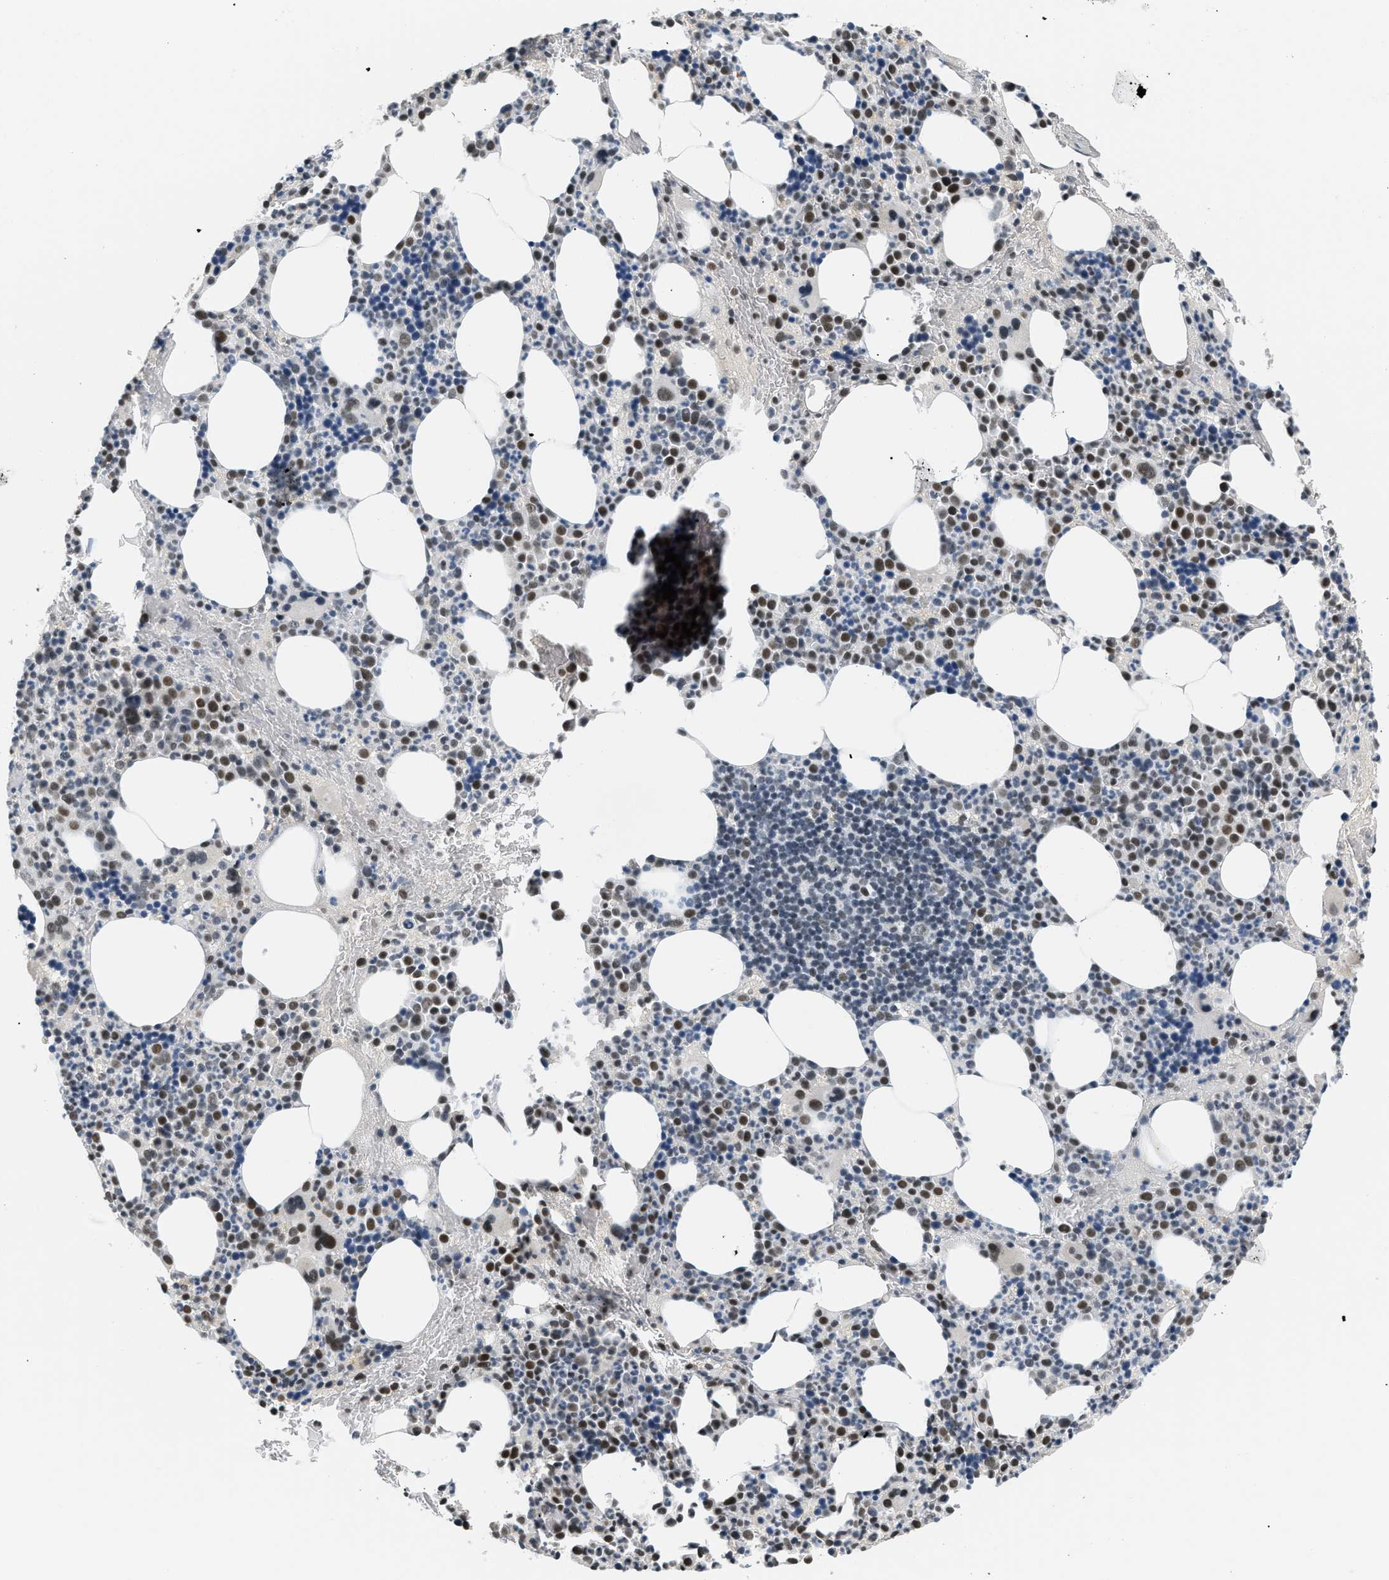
{"staining": {"intensity": "moderate", "quantity": "<25%", "location": "nuclear"}, "tissue": "bone marrow", "cell_type": "Hematopoietic cells", "image_type": "normal", "snomed": [{"axis": "morphology", "description": "Normal tissue, NOS"}, {"axis": "morphology", "description": "Inflammation, NOS"}, {"axis": "topography", "description": "Bone marrow"}], "caption": "Normal bone marrow was stained to show a protein in brown. There is low levels of moderate nuclear positivity in approximately <25% of hematopoietic cells.", "gene": "MZF1", "patient": {"sex": "male", "age": 73}}